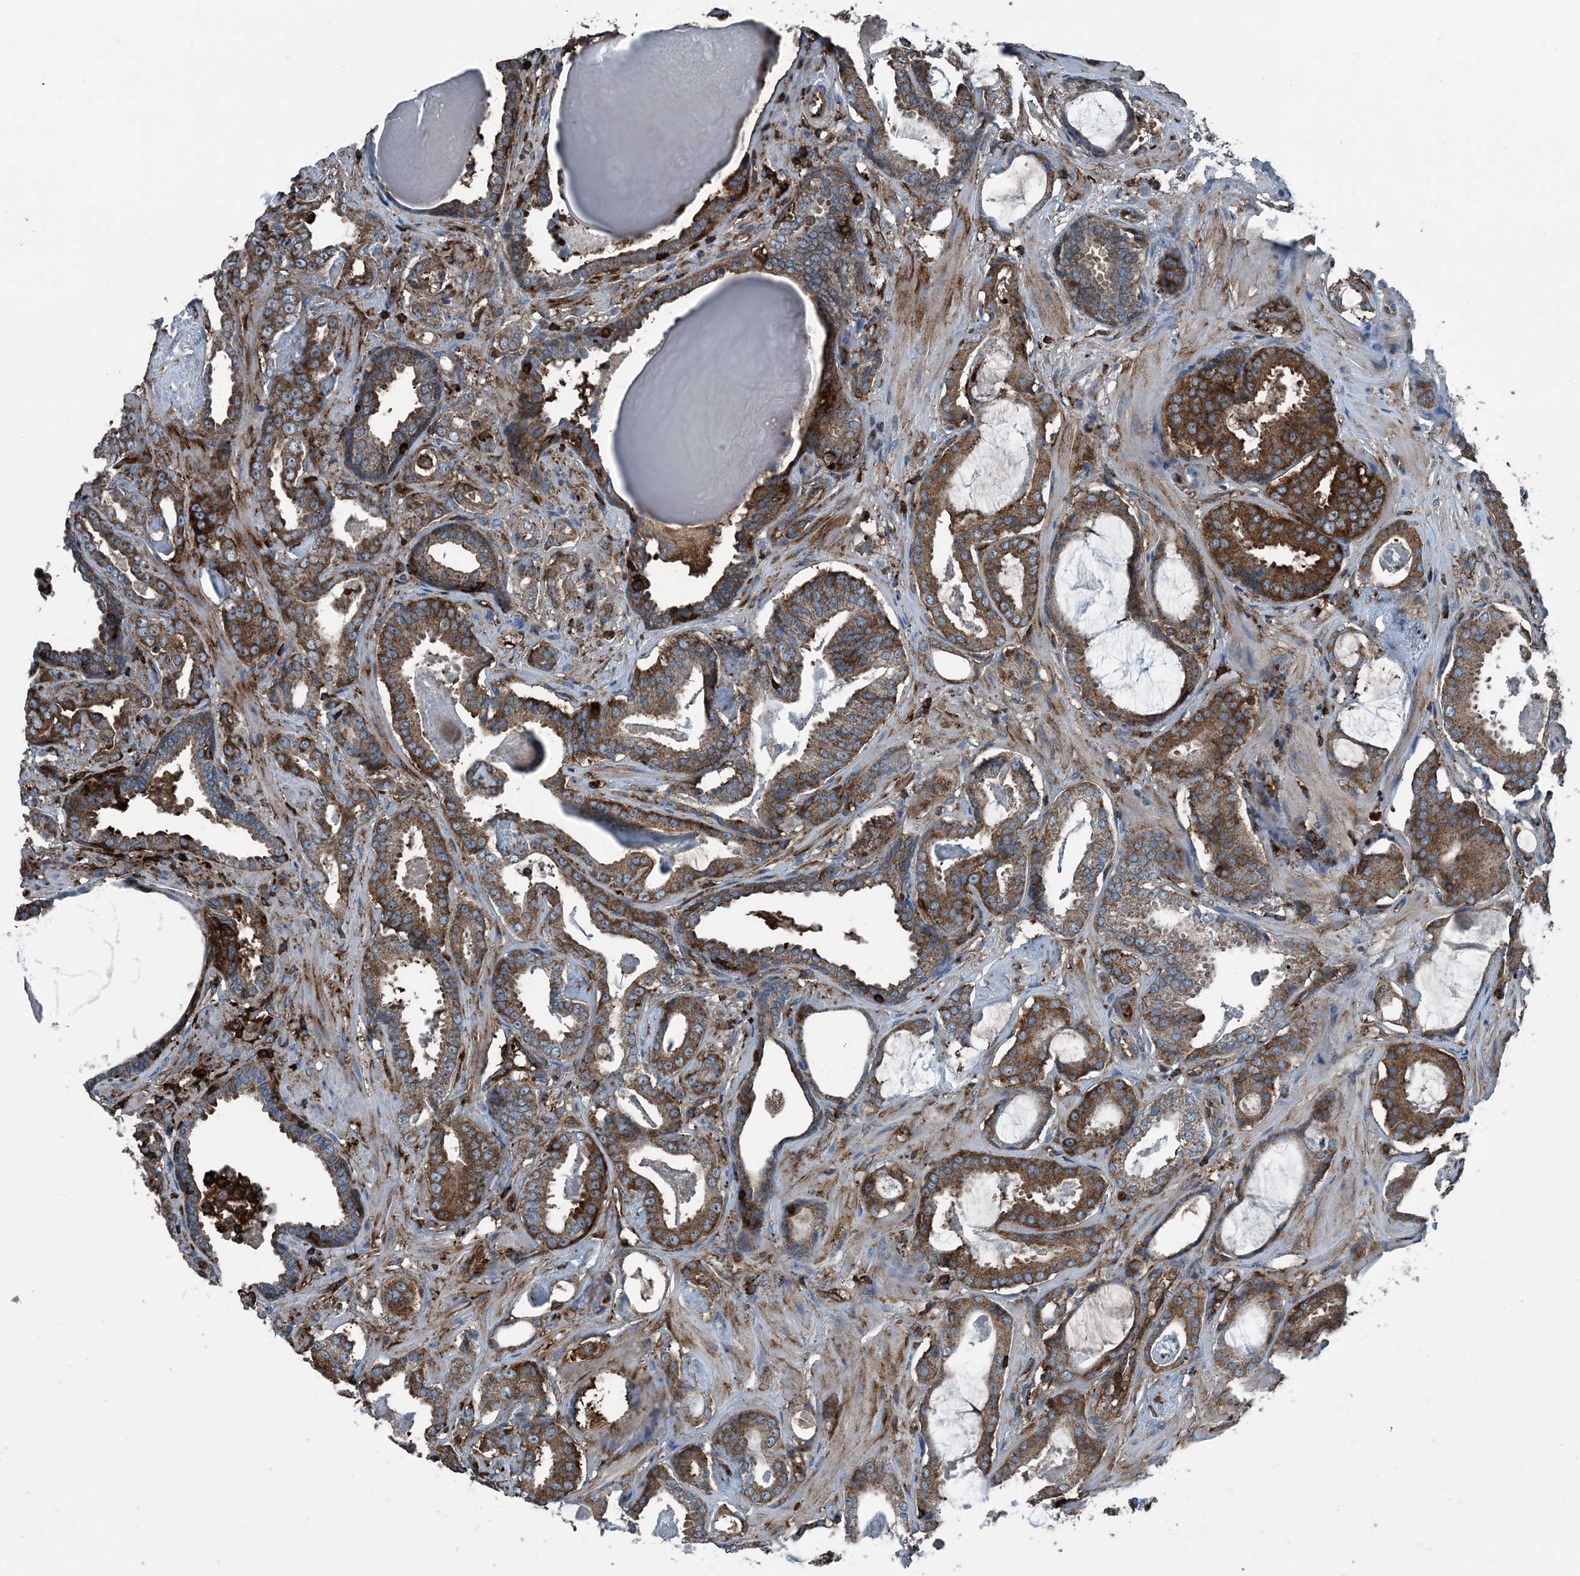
{"staining": {"intensity": "strong", "quantity": ">75%", "location": "cytoplasmic/membranous"}, "tissue": "prostate cancer", "cell_type": "Tumor cells", "image_type": "cancer", "snomed": [{"axis": "morphology", "description": "Adenocarcinoma, Low grade"}, {"axis": "topography", "description": "Prostate"}], "caption": "Immunohistochemistry micrograph of neoplastic tissue: human prostate cancer (adenocarcinoma (low-grade)) stained using immunohistochemistry demonstrates high levels of strong protein expression localized specifically in the cytoplasmic/membranous of tumor cells, appearing as a cytoplasmic/membranous brown color.", "gene": "CFL1", "patient": {"sex": "male", "age": 53}}